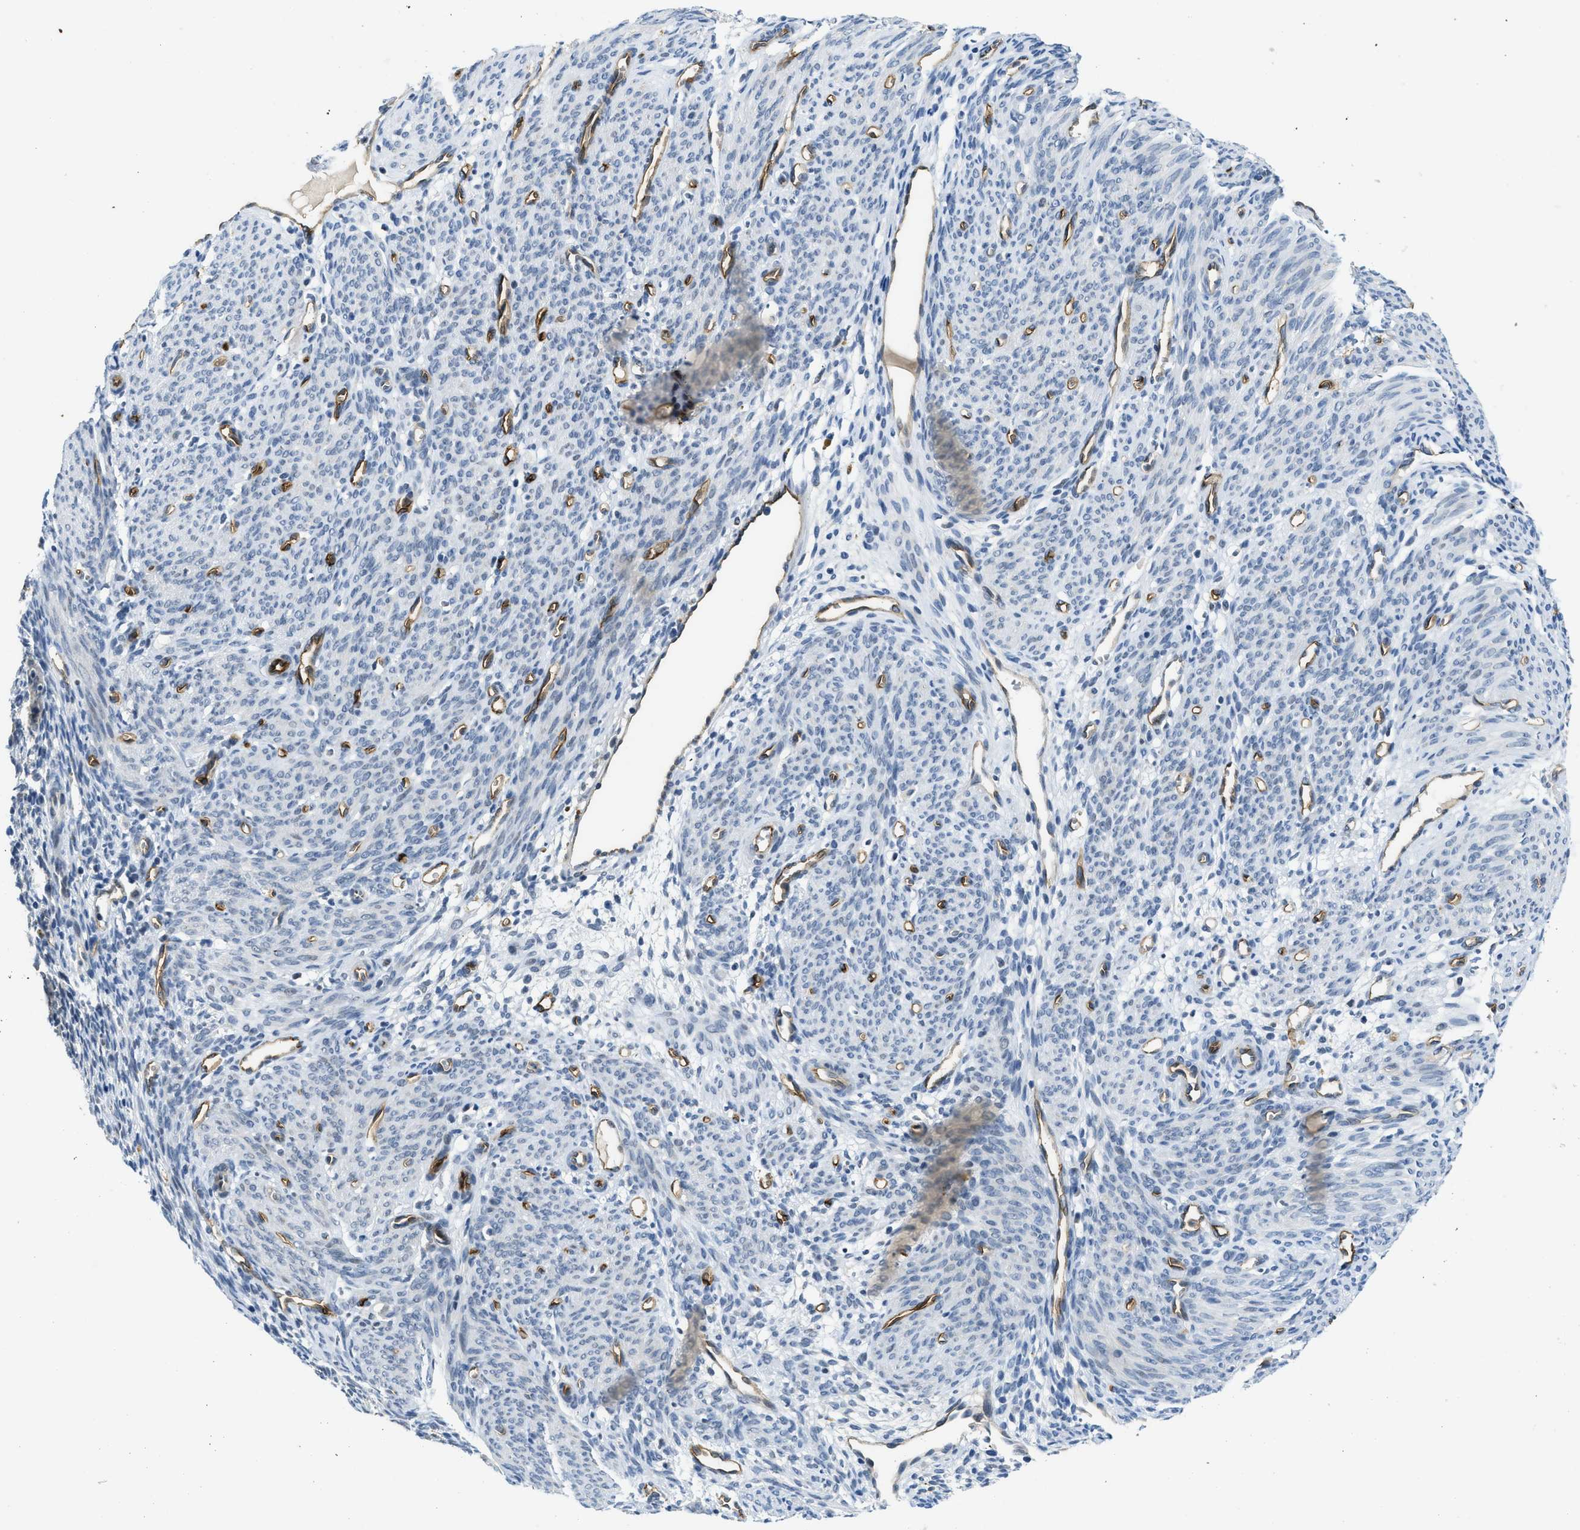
{"staining": {"intensity": "negative", "quantity": "none", "location": "none"}, "tissue": "endometrium", "cell_type": "Cells in endometrial stroma", "image_type": "normal", "snomed": [{"axis": "morphology", "description": "Normal tissue, NOS"}, {"axis": "morphology", "description": "Adenocarcinoma, NOS"}, {"axis": "topography", "description": "Endometrium"}, {"axis": "topography", "description": "Ovary"}], "caption": "DAB immunohistochemical staining of normal endometrium displays no significant positivity in cells in endometrial stroma. (Stains: DAB (3,3'-diaminobenzidine) IHC with hematoxylin counter stain, Microscopy: brightfield microscopy at high magnification).", "gene": "SLCO2A1", "patient": {"sex": "female", "age": 68}}